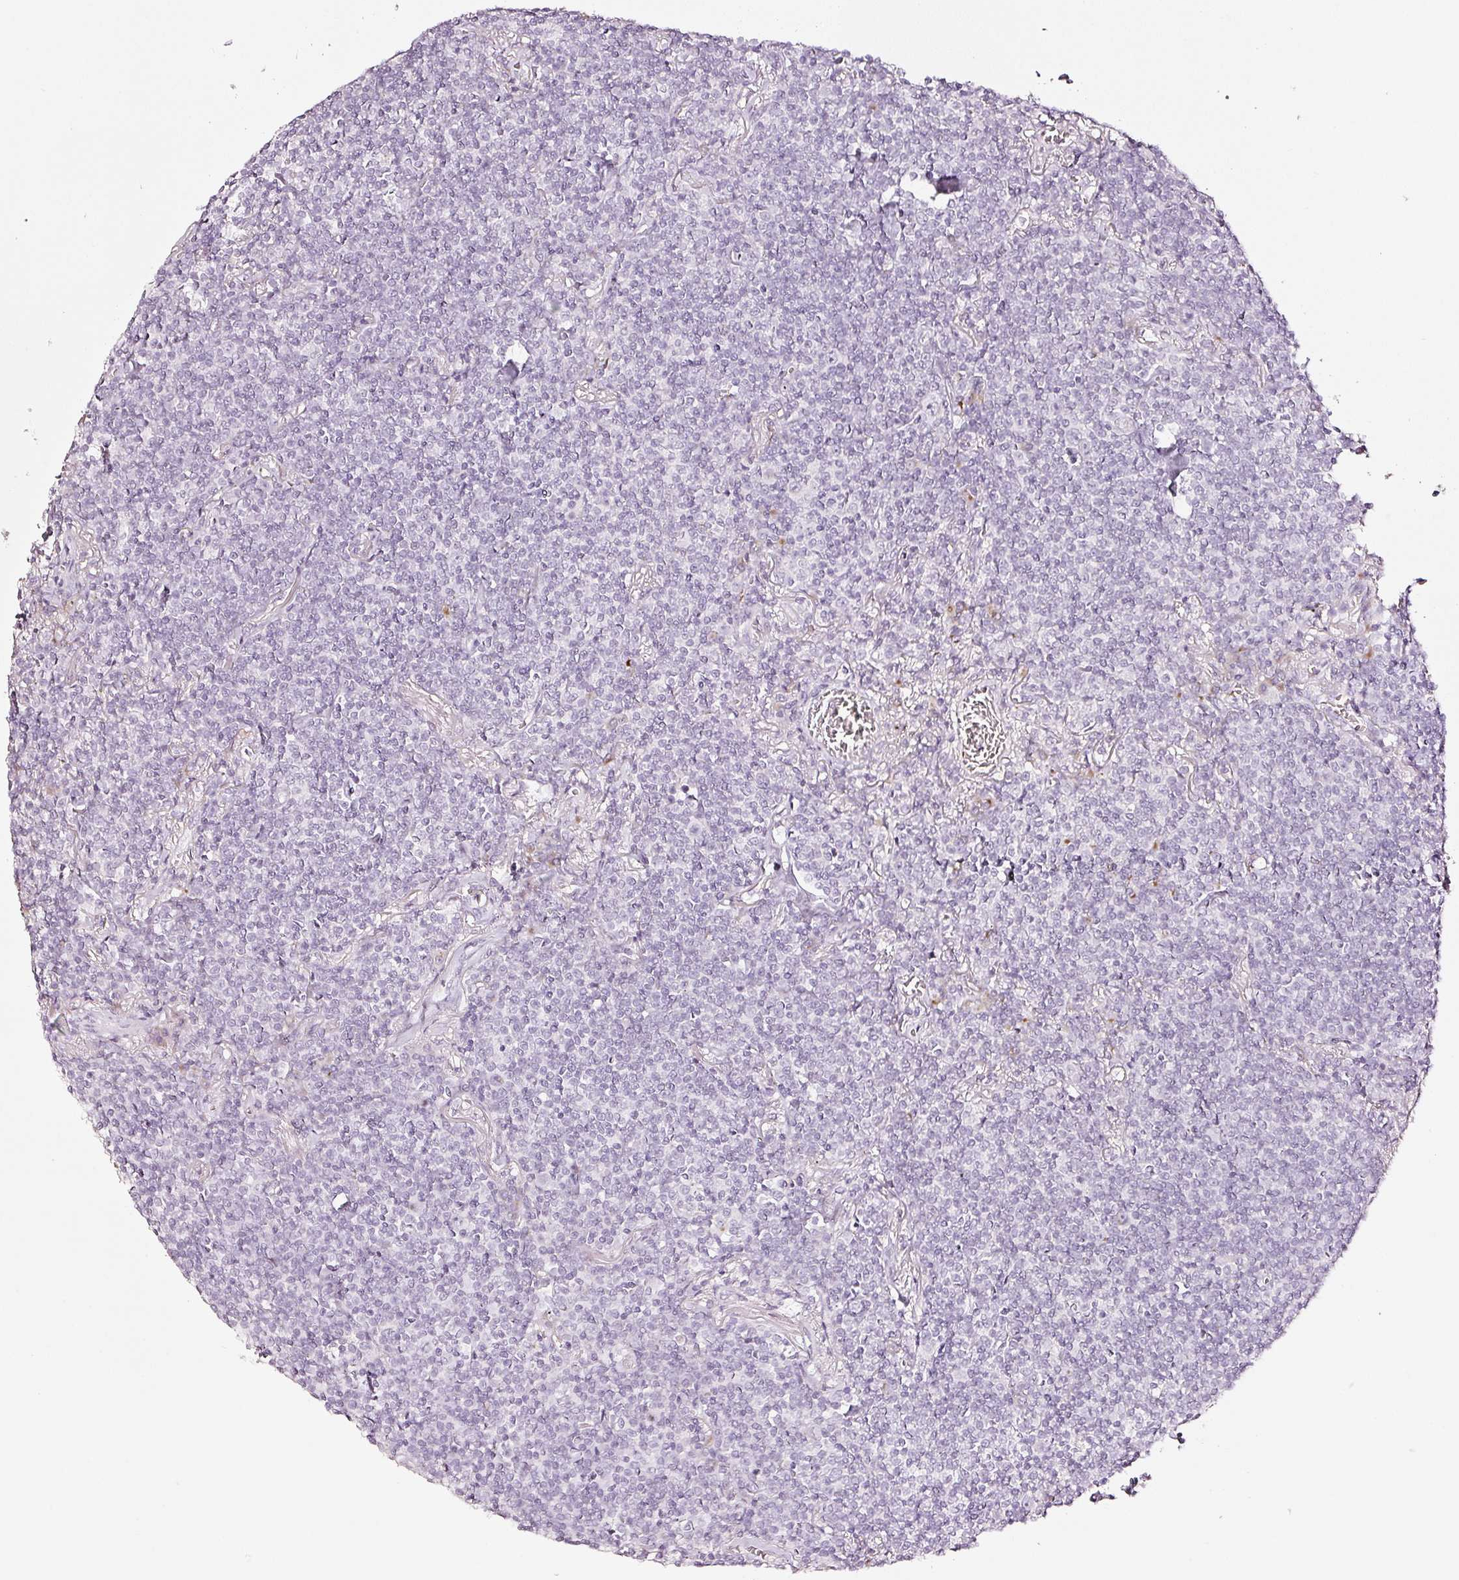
{"staining": {"intensity": "negative", "quantity": "none", "location": "none"}, "tissue": "lymphoma", "cell_type": "Tumor cells", "image_type": "cancer", "snomed": [{"axis": "morphology", "description": "Malignant lymphoma, non-Hodgkin's type, Low grade"}, {"axis": "topography", "description": "Lung"}], "caption": "High magnification brightfield microscopy of lymphoma stained with DAB (3,3'-diaminobenzidine) (brown) and counterstained with hematoxylin (blue): tumor cells show no significant staining.", "gene": "SDF4", "patient": {"sex": "female", "age": 71}}